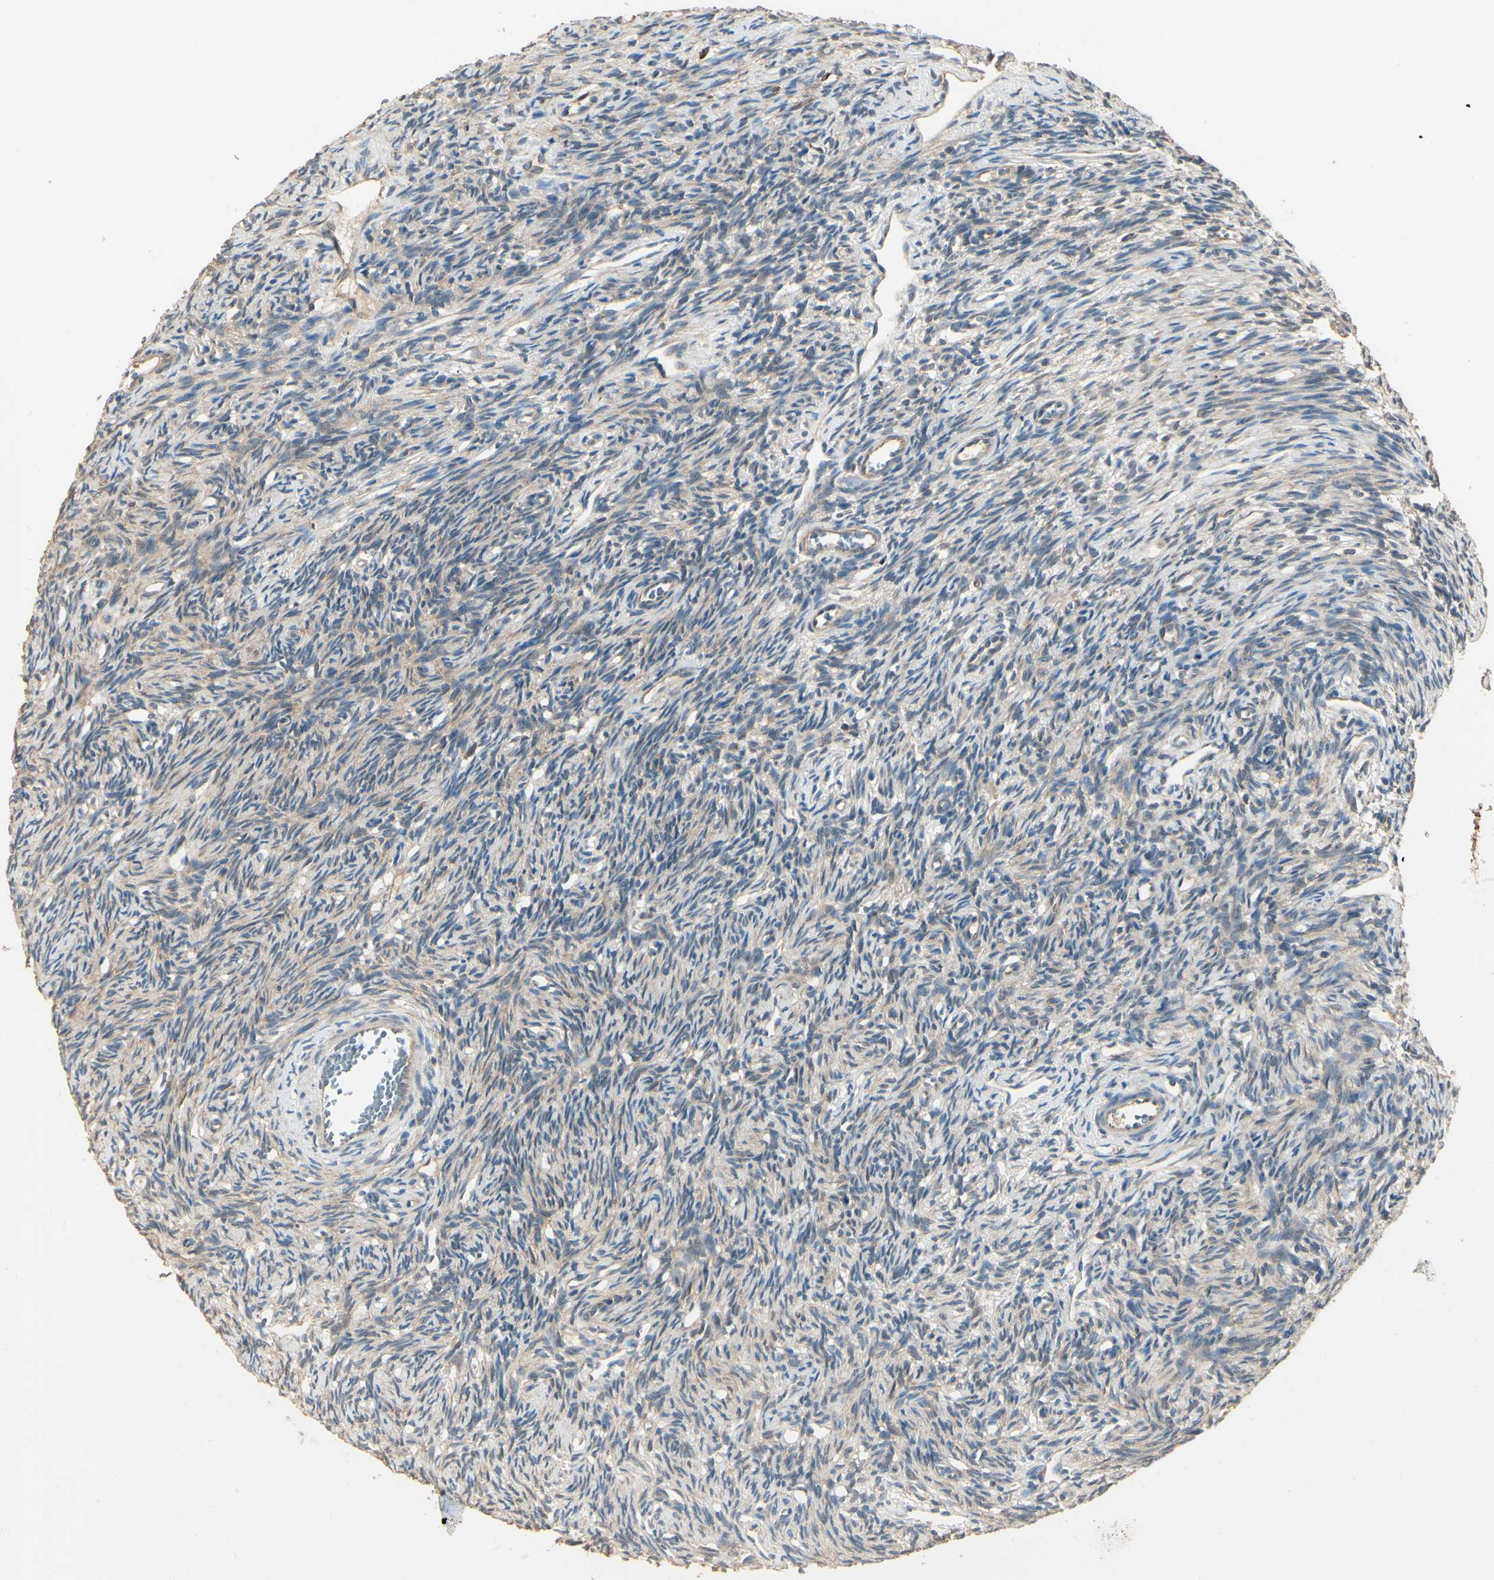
{"staining": {"intensity": "weak", "quantity": "25%-75%", "location": "cytoplasmic/membranous"}, "tissue": "ovary", "cell_type": "Ovarian stroma cells", "image_type": "normal", "snomed": [{"axis": "morphology", "description": "Normal tissue, NOS"}, {"axis": "topography", "description": "Ovary"}], "caption": "Unremarkable ovary was stained to show a protein in brown. There is low levels of weak cytoplasmic/membranous positivity in approximately 25%-75% of ovarian stroma cells.", "gene": "CCT7", "patient": {"sex": "female", "age": 33}}